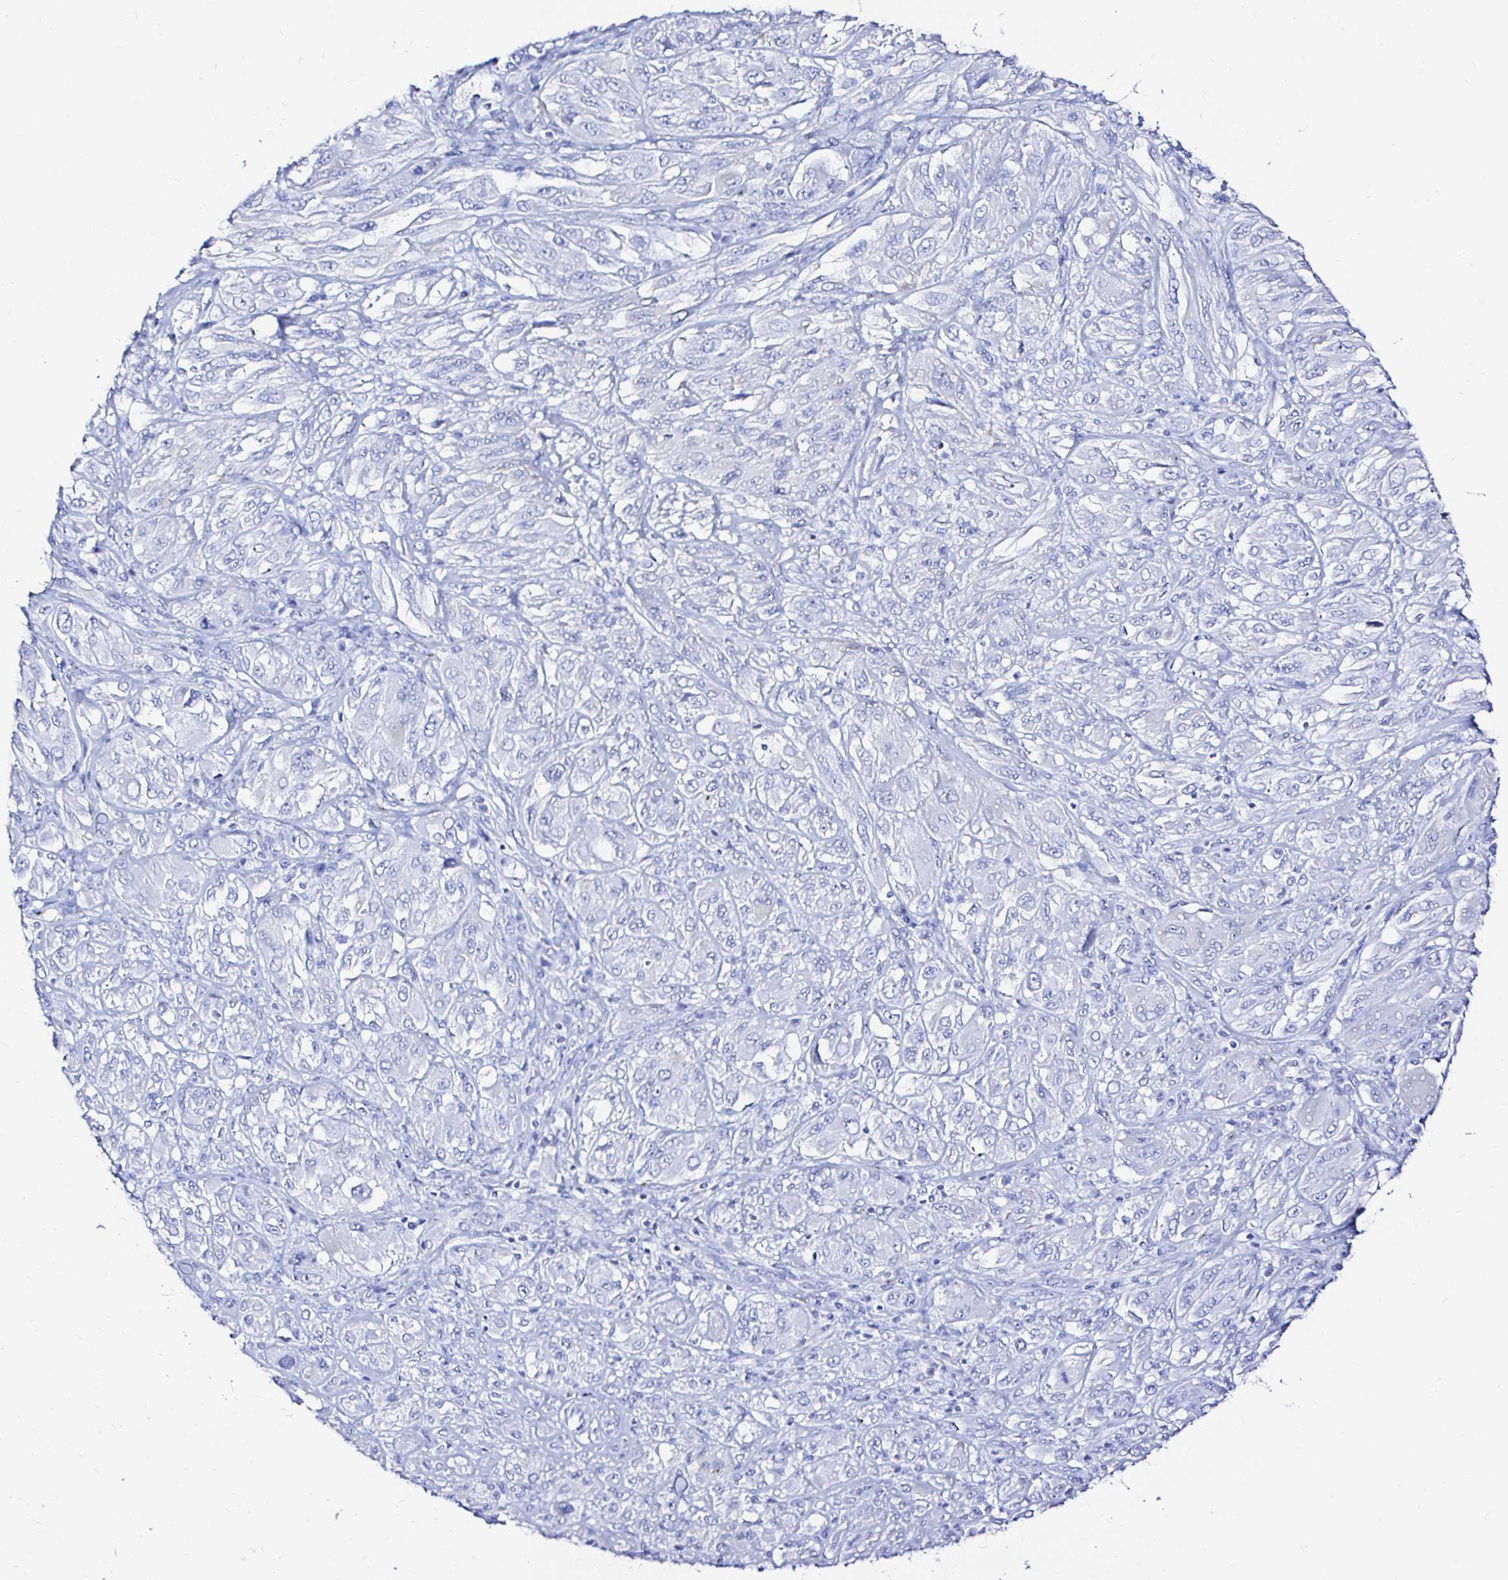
{"staining": {"intensity": "negative", "quantity": "none", "location": "none"}, "tissue": "melanoma", "cell_type": "Tumor cells", "image_type": "cancer", "snomed": [{"axis": "morphology", "description": "Malignant melanoma, NOS"}, {"axis": "topography", "description": "Skin"}], "caption": "Tumor cells are negative for brown protein staining in malignant melanoma. Brightfield microscopy of immunohistochemistry stained with DAB (brown) and hematoxylin (blue), captured at high magnification.", "gene": "ZNF432", "patient": {"sex": "female", "age": 91}}